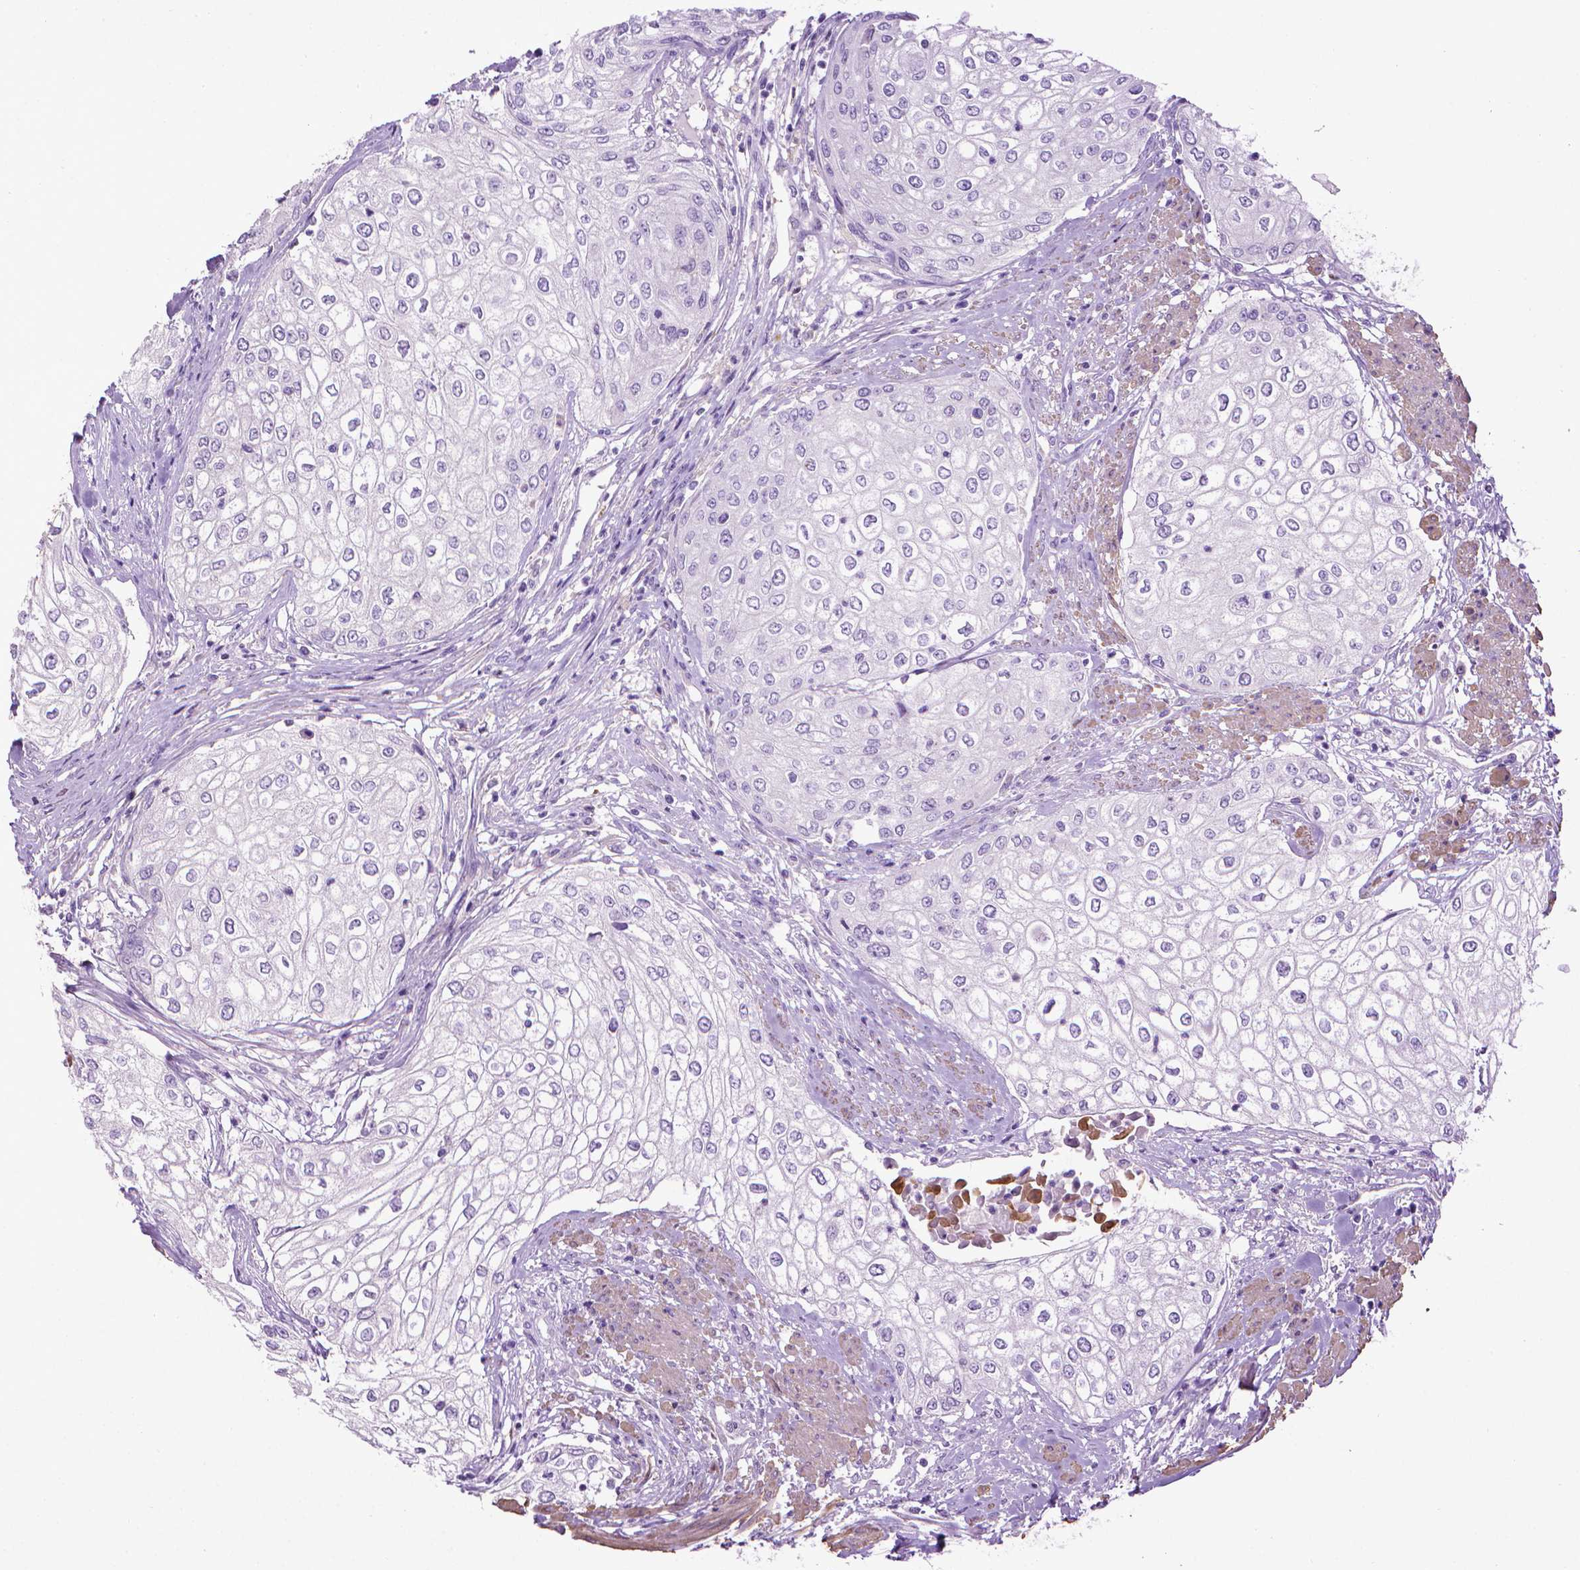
{"staining": {"intensity": "negative", "quantity": "none", "location": "none"}, "tissue": "urothelial cancer", "cell_type": "Tumor cells", "image_type": "cancer", "snomed": [{"axis": "morphology", "description": "Urothelial carcinoma, High grade"}, {"axis": "topography", "description": "Urinary bladder"}], "caption": "The image reveals no significant expression in tumor cells of urothelial cancer.", "gene": "AQP10", "patient": {"sex": "male", "age": 62}}